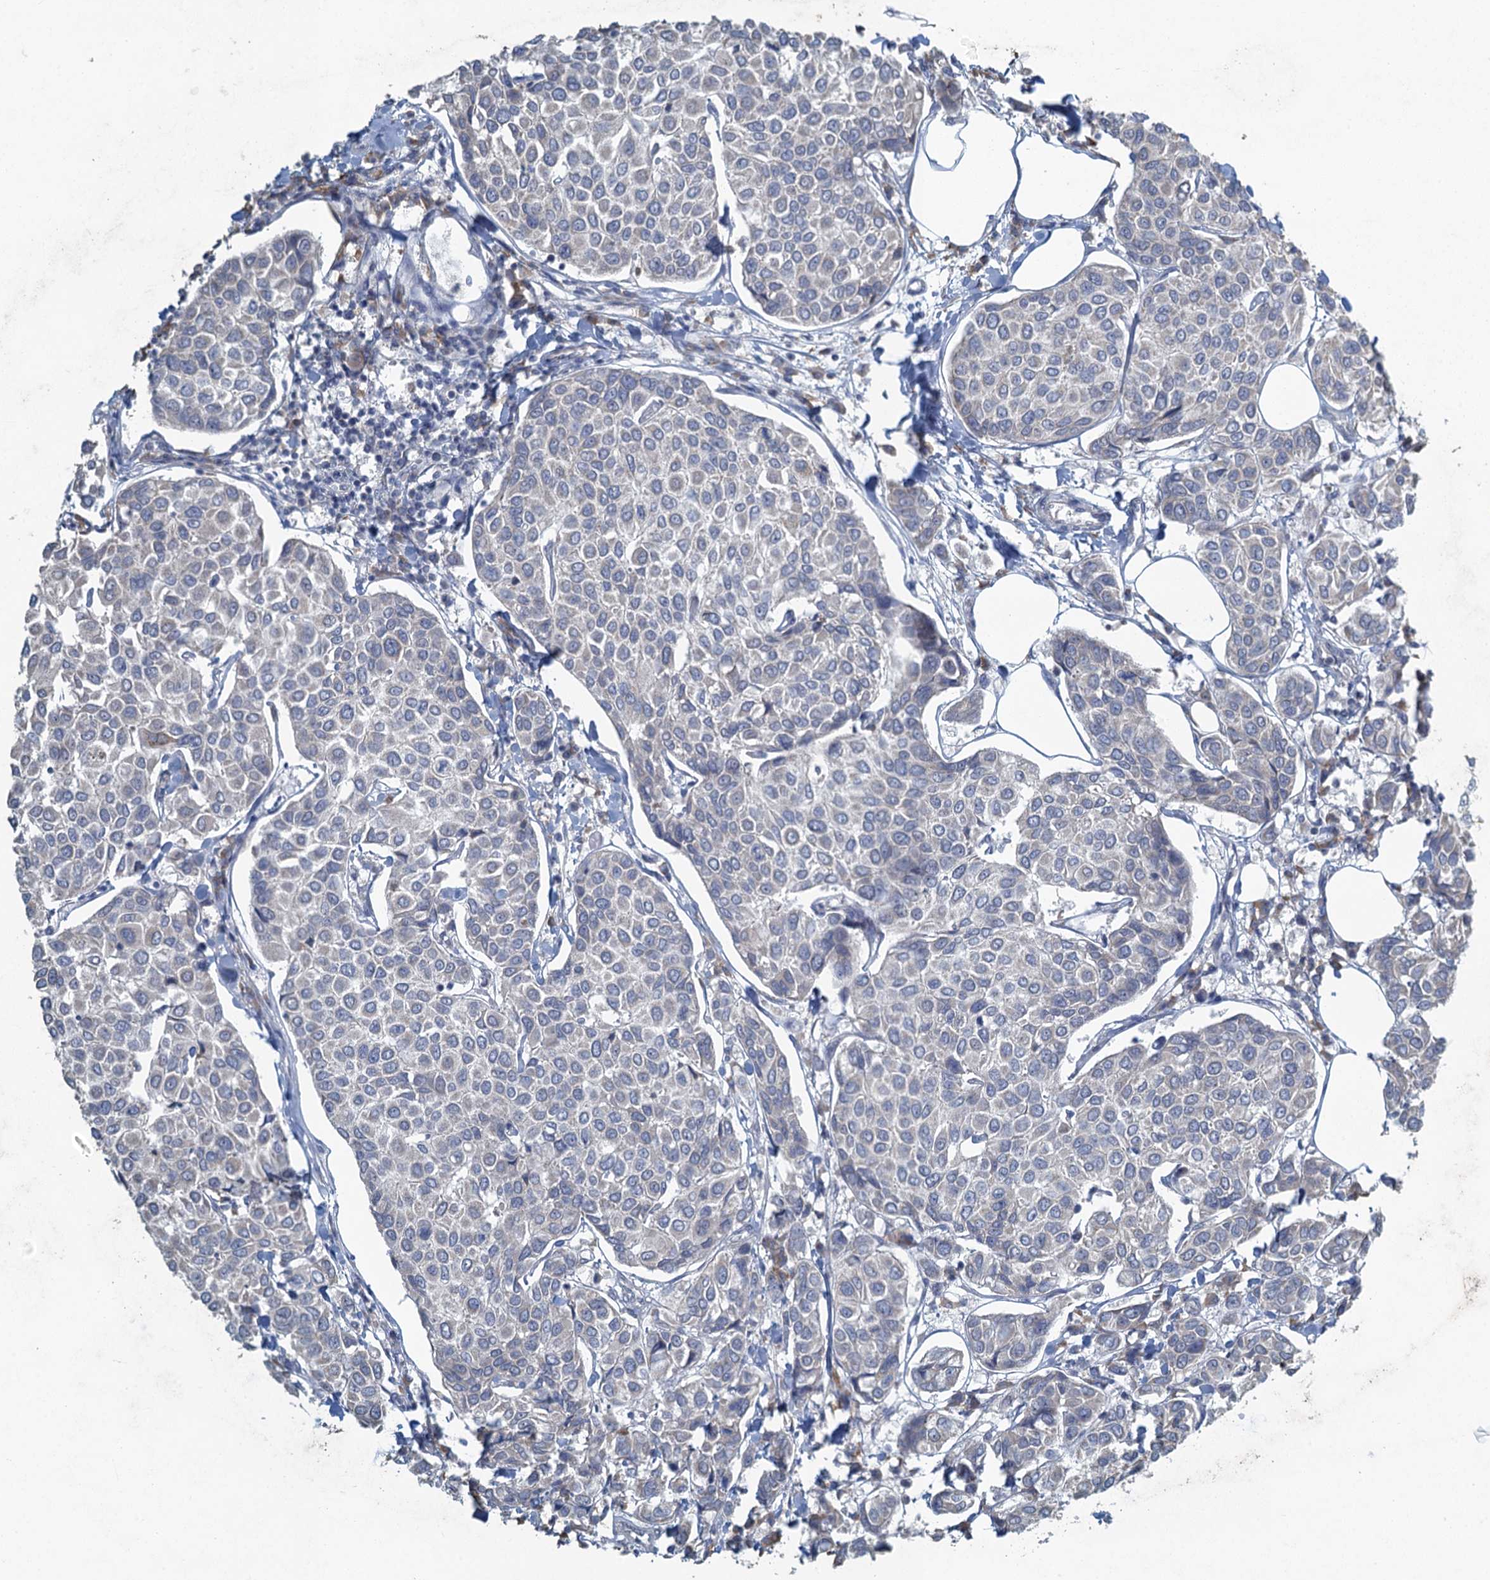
{"staining": {"intensity": "negative", "quantity": "none", "location": "none"}, "tissue": "breast cancer", "cell_type": "Tumor cells", "image_type": "cancer", "snomed": [{"axis": "morphology", "description": "Duct carcinoma"}, {"axis": "topography", "description": "Breast"}], "caption": "DAB immunohistochemical staining of human invasive ductal carcinoma (breast) displays no significant expression in tumor cells.", "gene": "TEX35", "patient": {"sex": "female", "age": 55}}